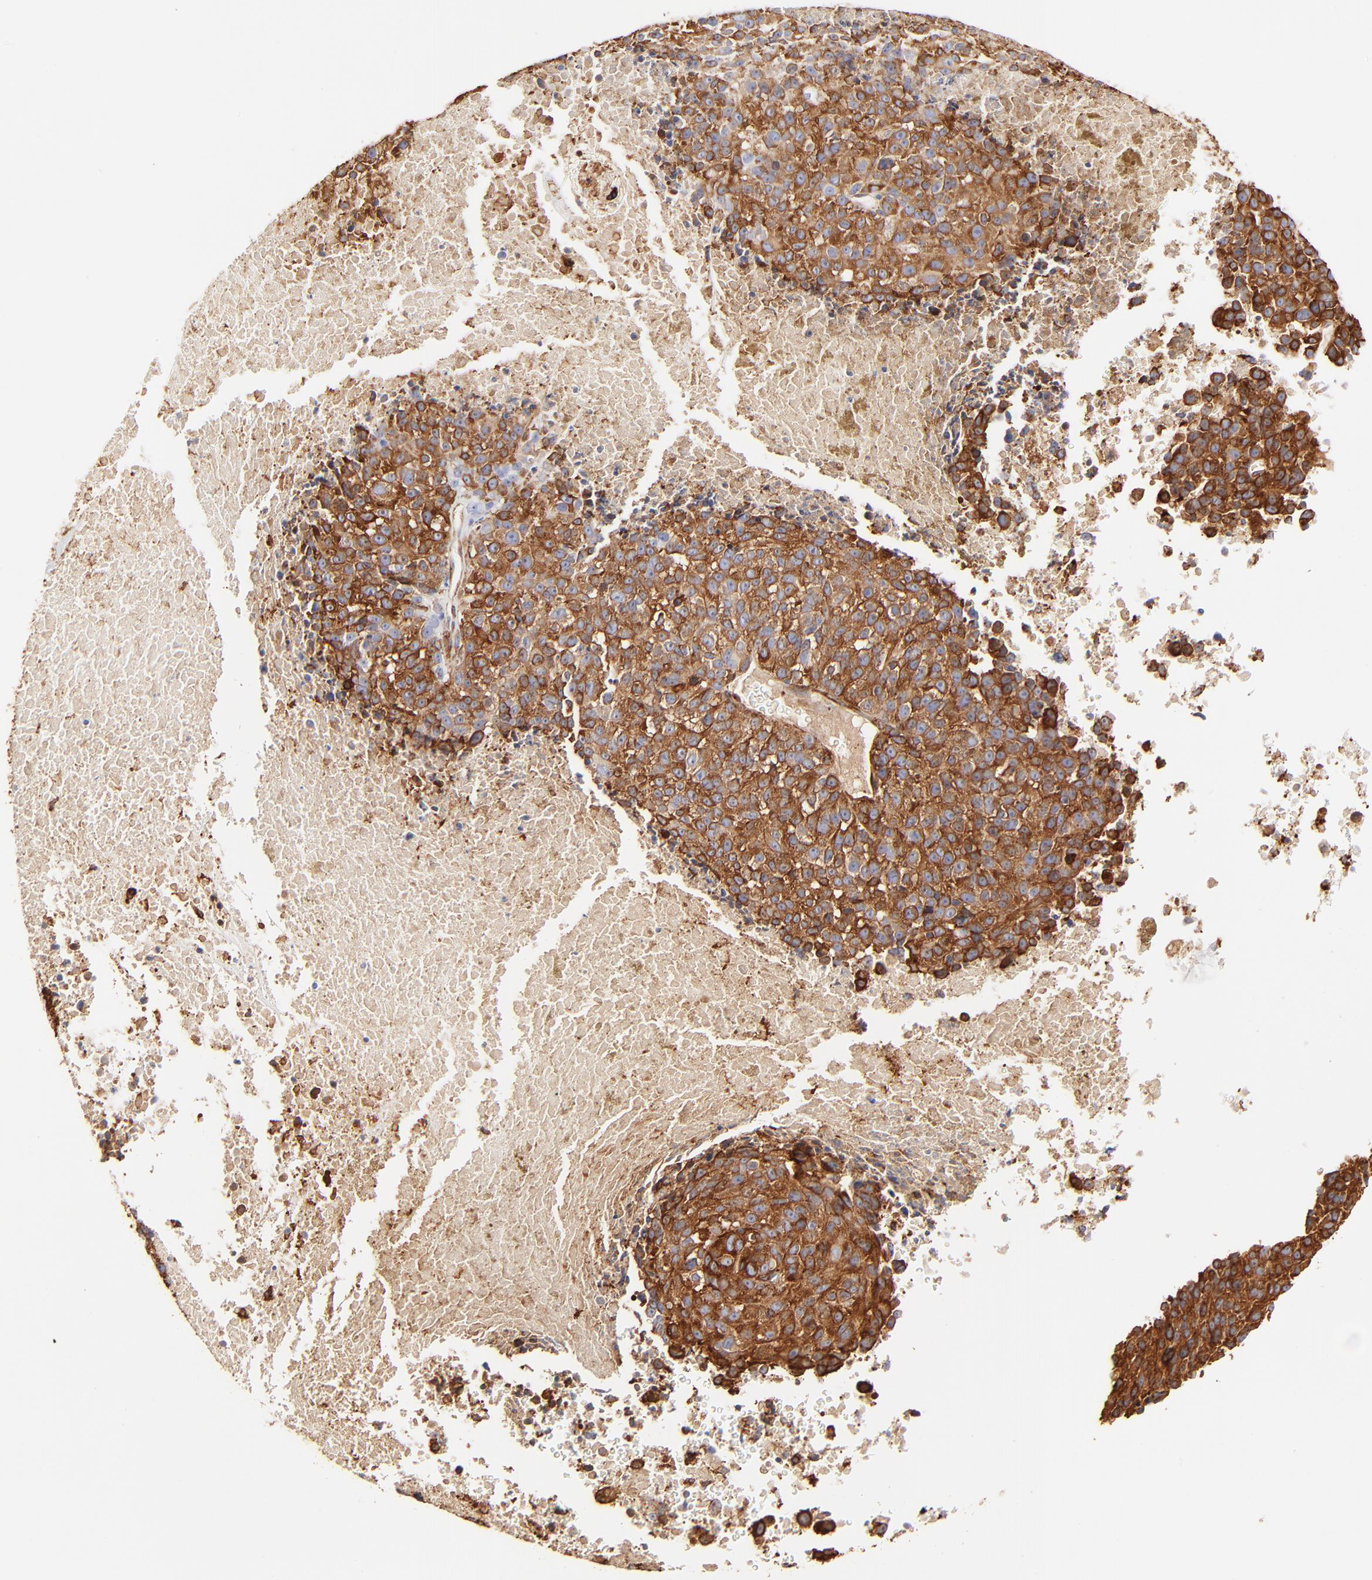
{"staining": {"intensity": "strong", "quantity": ">75%", "location": "cytoplasmic/membranous"}, "tissue": "melanoma", "cell_type": "Tumor cells", "image_type": "cancer", "snomed": [{"axis": "morphology", "description": "Malignant melanoma, Metastatic site"}, {"axis": "topography", "description": "Cerebral cortex"}], "caption": "Malignant melanoma (metastatic site) tissue reveals strong cytoplasmic/membranous staining in approximately >75% of tumor cells", "gene": "FLNA", "patient": {"sex": "female", "age": 52}}